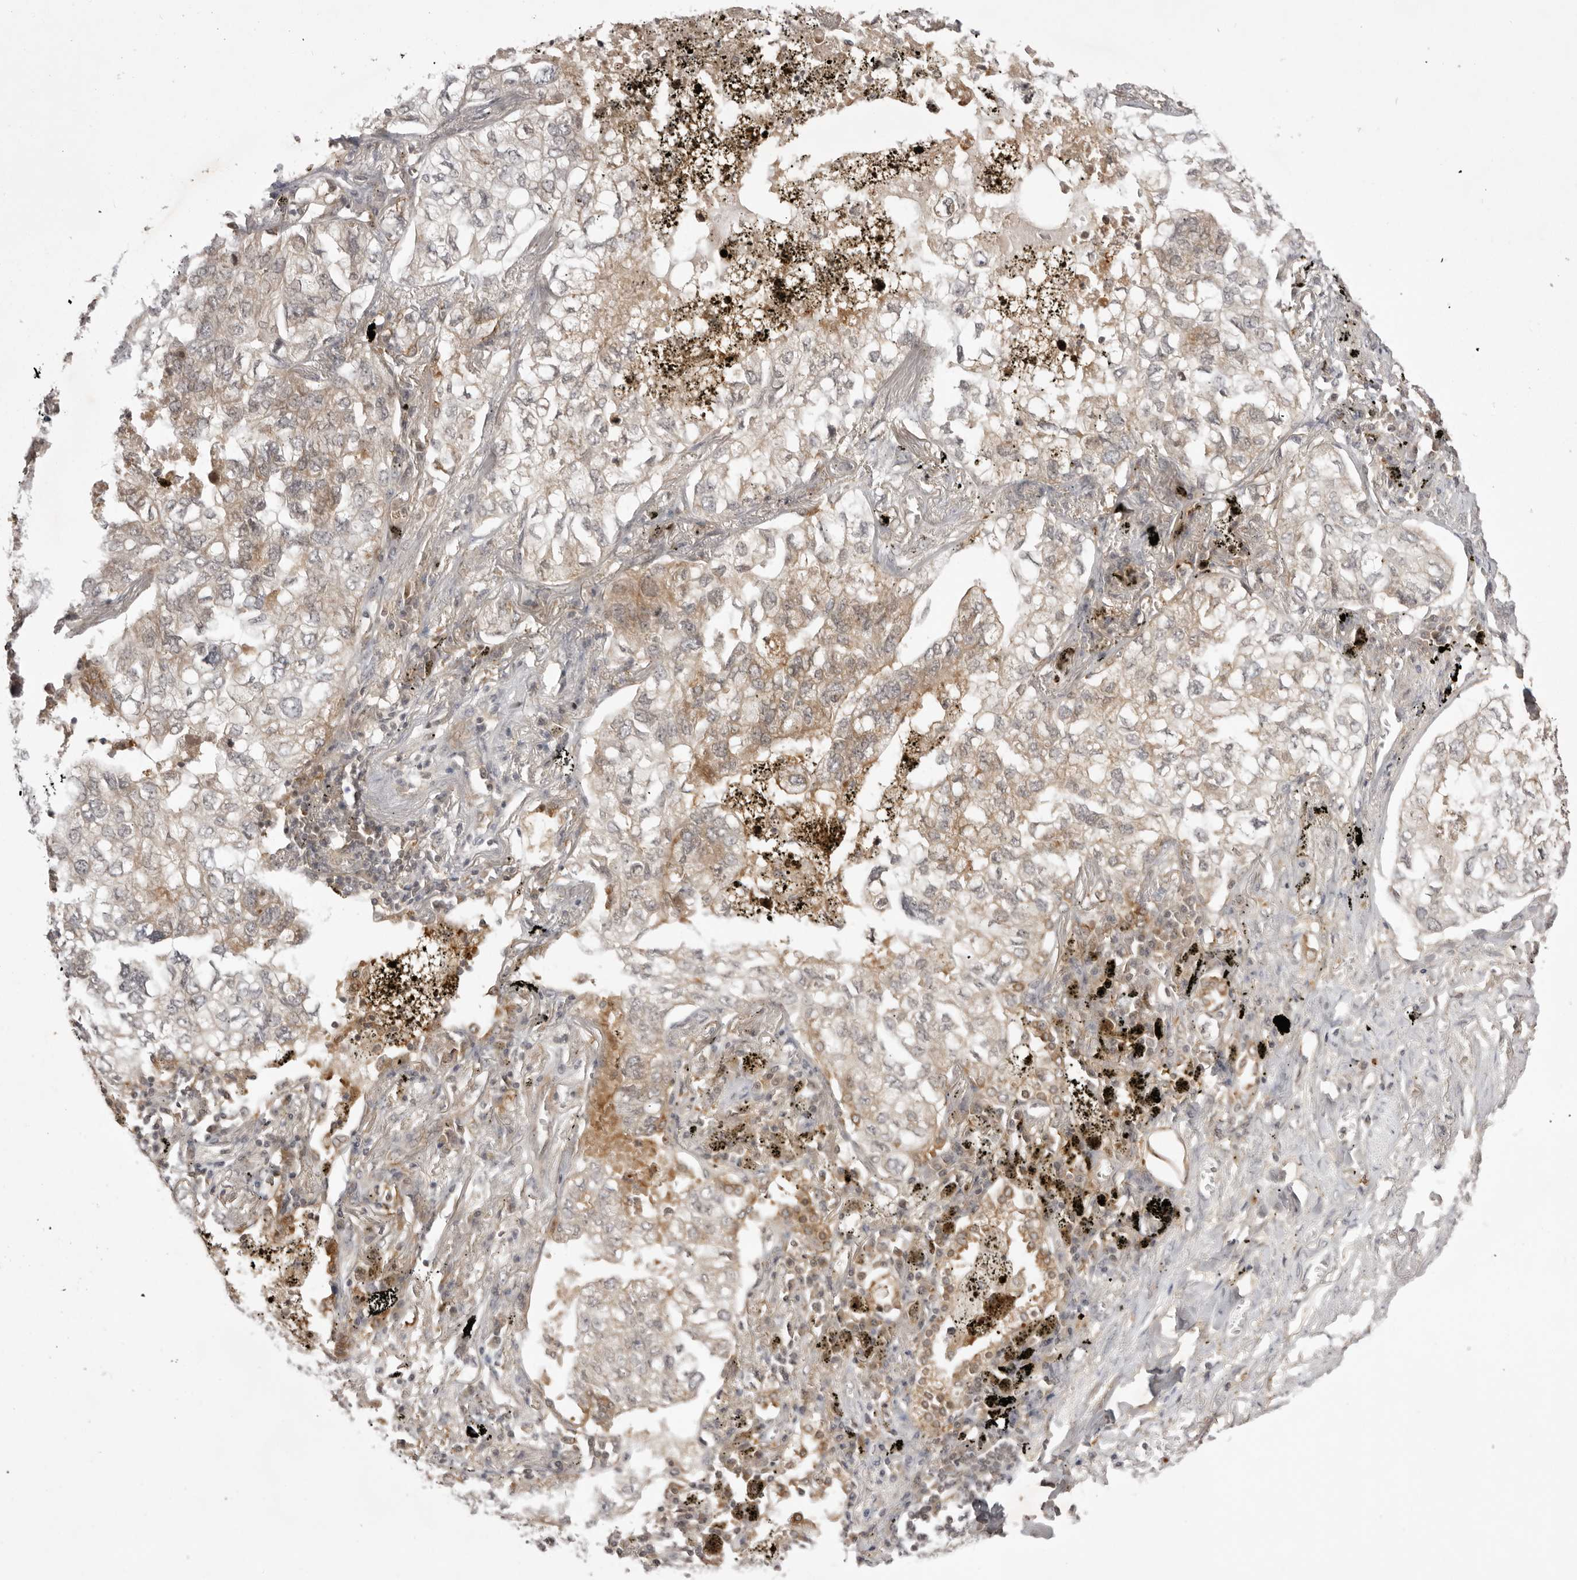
{"staining": {"intensity": "weak", "quantity": "25%-75%", "location": "cytoplasmic/membranous"}, "tissue": "lung cancer", "cell_type": "Tumor cells", "image_type": "cancer", "snomed": [{"axis": "morphology", "description": "Adenocarcinoma, NOS"}, {"axis": "topography", "description": "Lung"}], "caption": "Weak cytoplasmic/membranous positivity is identified in approximately 25%-75% of tumor cells in adenocarcinoma (lung).", "gene": "USP43", "patient": {"sex": "male", "age": 65}}